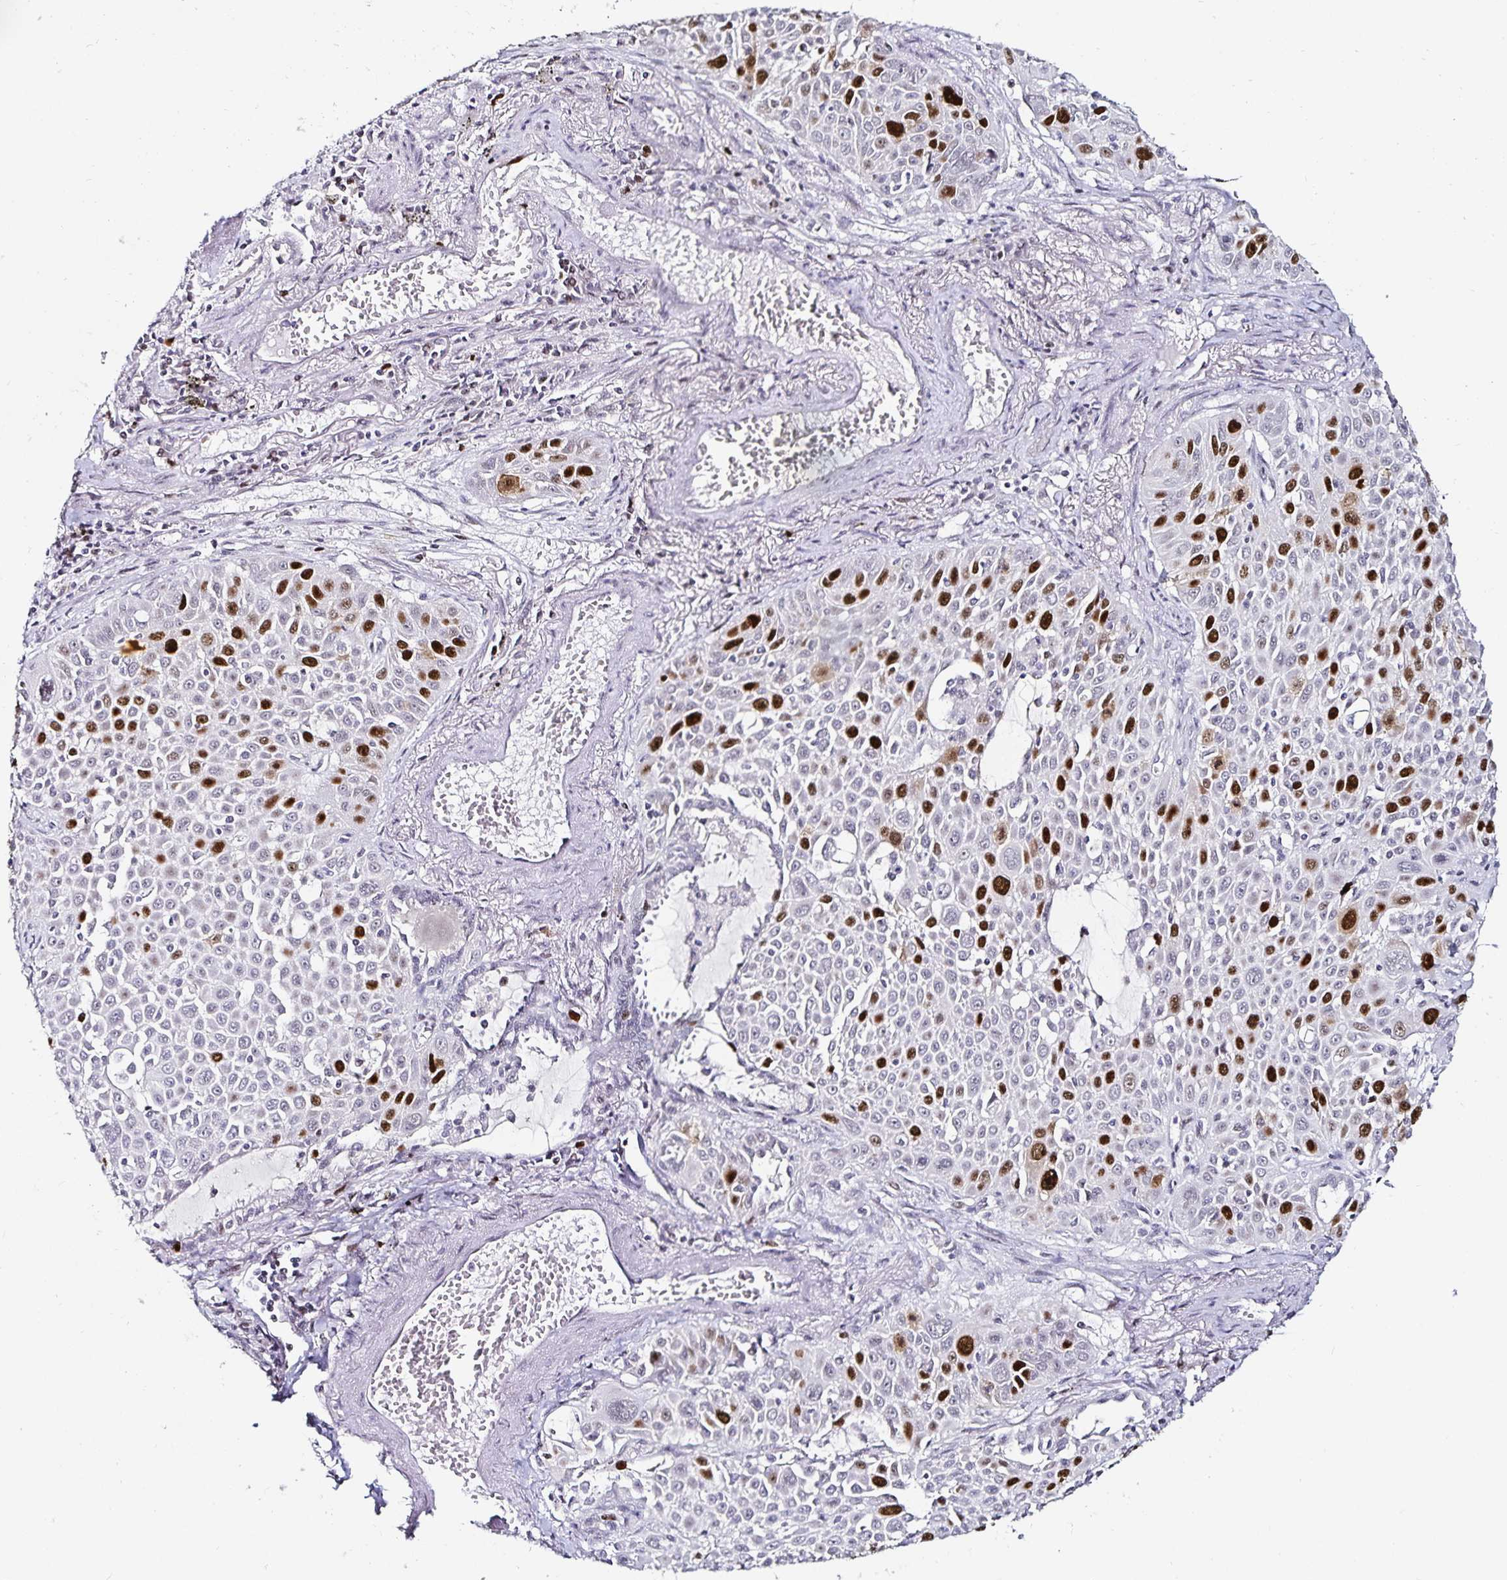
{"staining": {"intensity": "strong", "quantity": "<25%", "location": "nuclear"}, "tissue": "lung cancer", "cell_type": "Tumor cells", "image_type": "cancer", "snomed": [{"axis": "morphology", "description": "Squamous cell carcinoma, NOS"}, {"axis": "morphology", "description": "Squamous cell carcinoma, metastatic, NOS"}, {"axis": "topography", "description": "Lymph node"}, {"axis": "topography", "description": "Lung"}], "caption": "Lung cancer (metastatic squamous cell carcinoma) stained for a protein (brown) displays strong nuclear positive staining in about <25% of tumor cells.", "gene": "ANLN", "patient": {"sex": "female", "age": 62}}